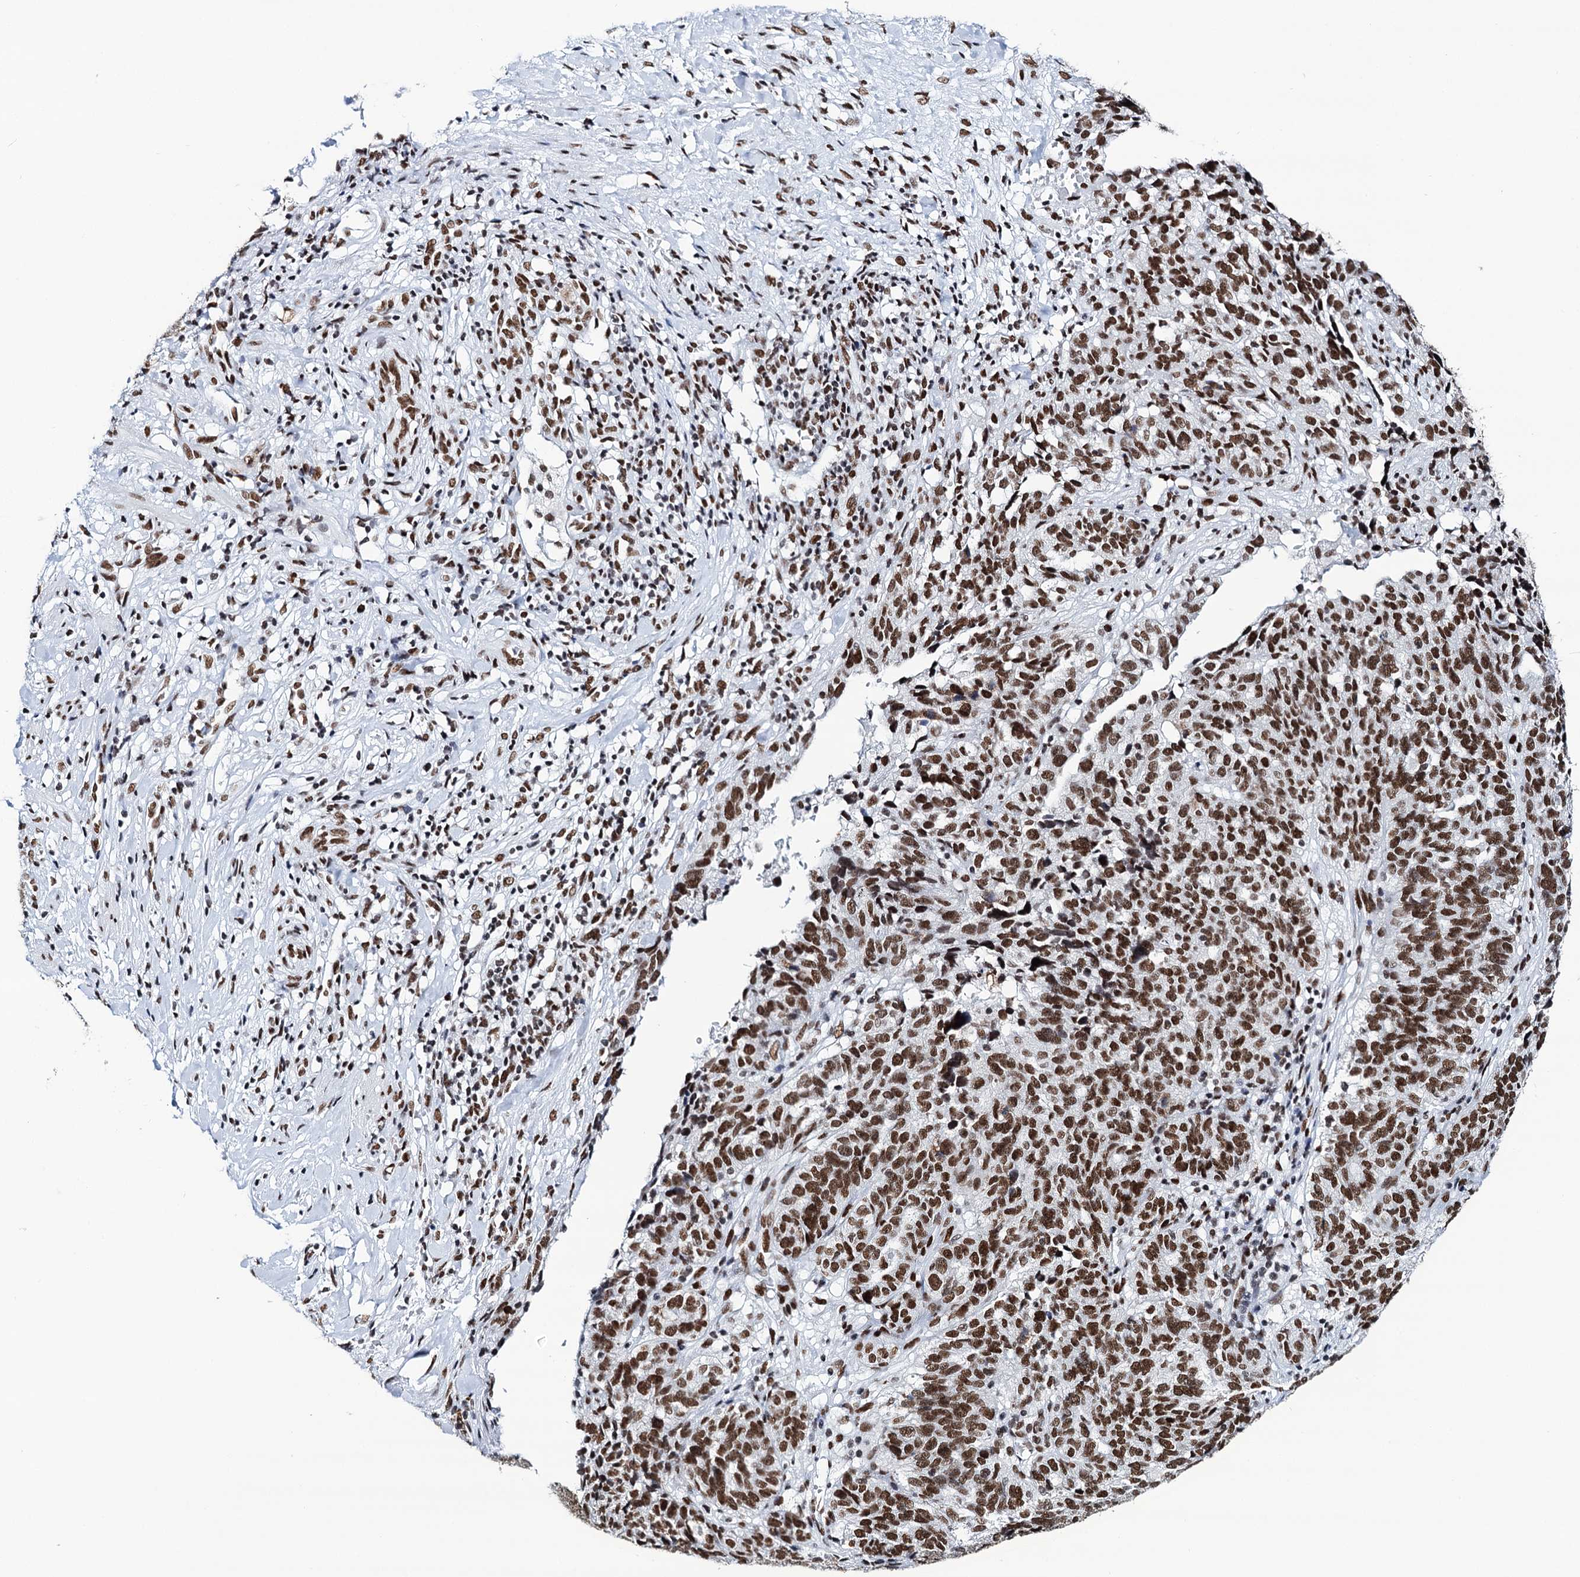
{"staining": {"intensity": "strong", "quantity": ">75%", "location": "nuclear"}, "tissue": "ovarian cancer", "cell_type": "Tumor cells", "image_type": "cancer", "snomed": [{"axis": "morphology", "description": "Cystadenocarcinoma, serous, NOS"}, {"axis": "topography", "description": "Ovary"}], "caption": "Immunohistochemistry of ovarian cancer exhibits high levels of strong nuclear staining in about >75% of tumor cells. The staining was performed using DAB (3,3'-diaminobenzidine) to visualize the protein expression in brown, while the nuclei were stained in blue with hematoxylin (Magnification: 20x).", "gene": "MATR3", "patient": {"sex": "female", "age": 59}}